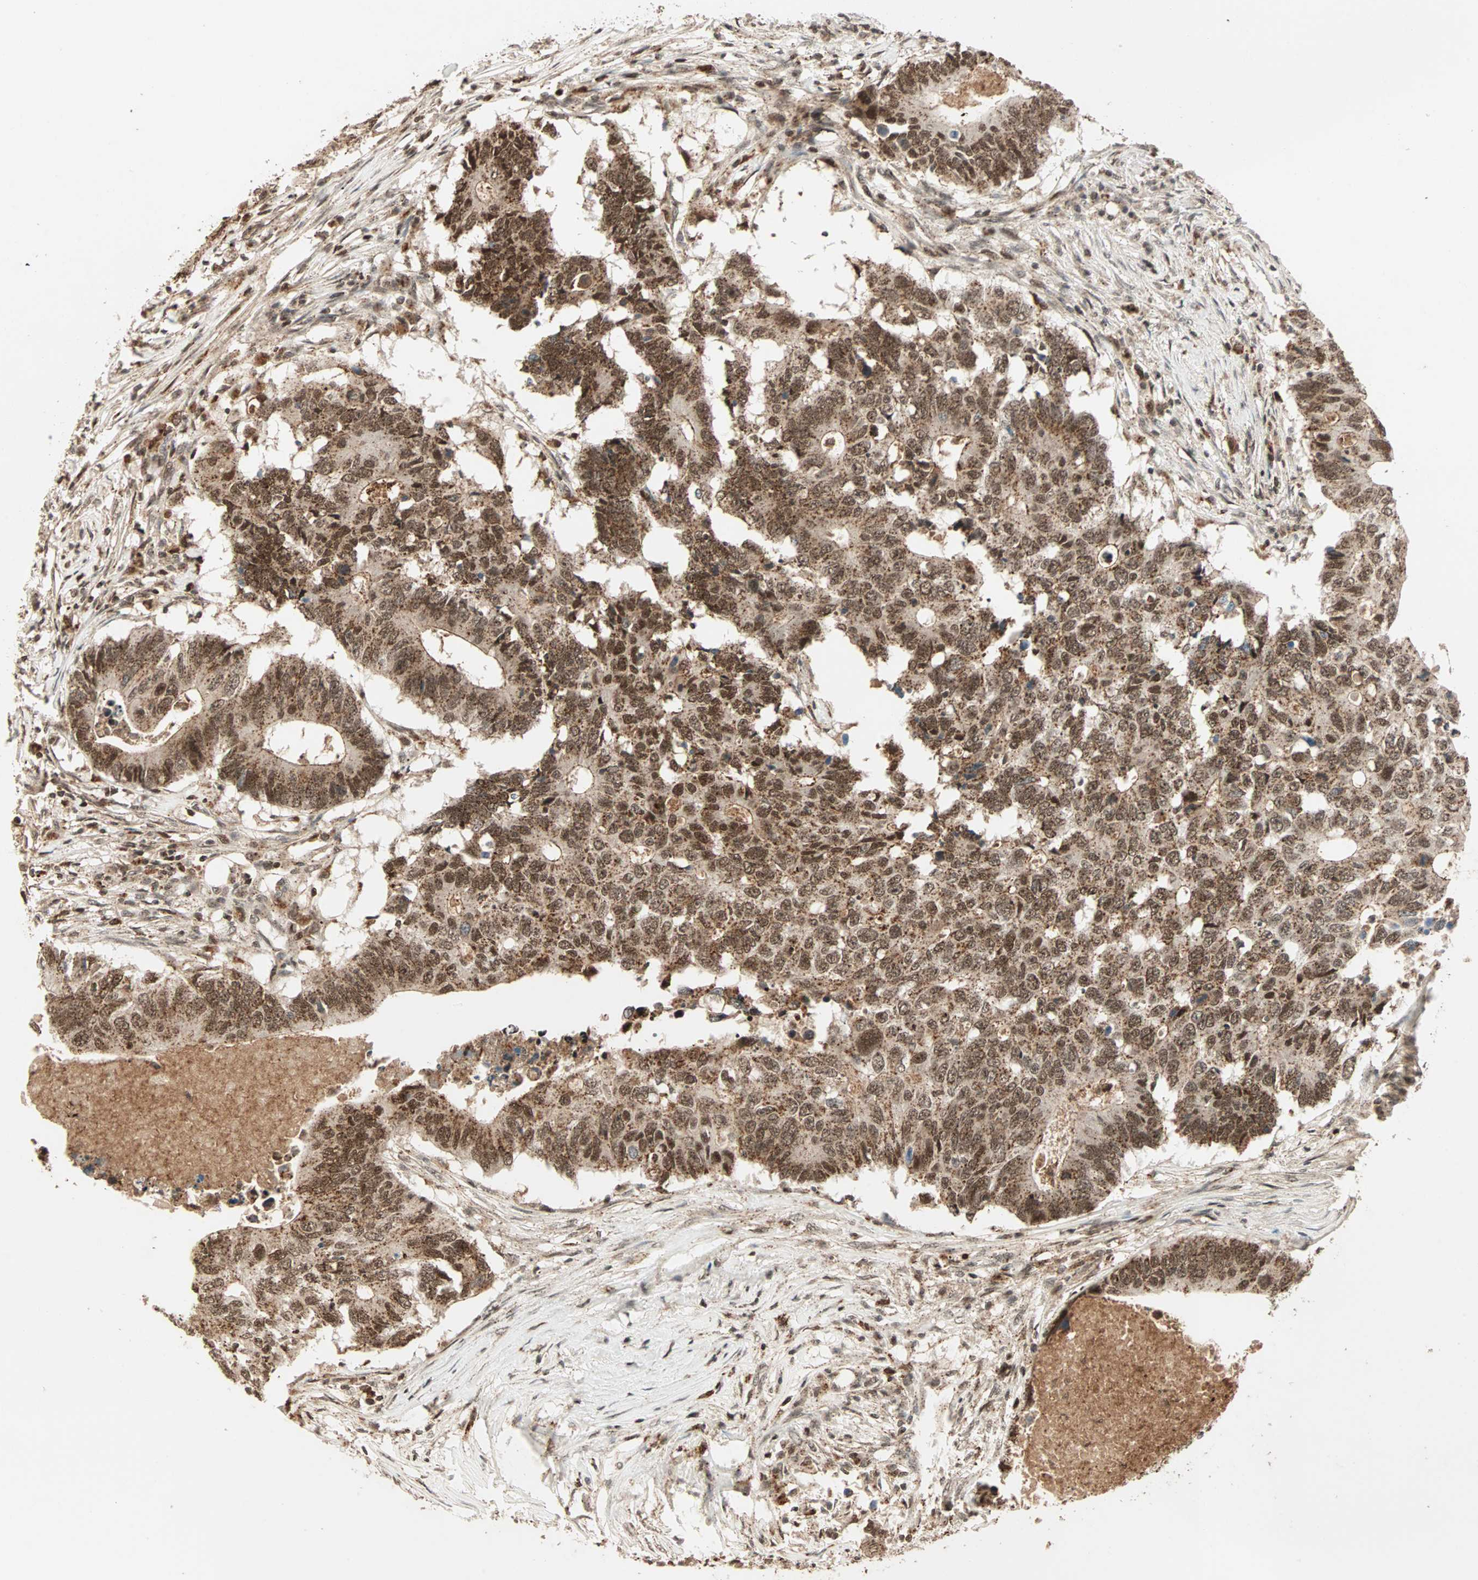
{"staining": {"intensity": "strong", "quantity": ">75%", "location": "cytoplasmic/membranous,nuclear"}, "tissue": "colorectal cancer", "cell_type": "Tumor cells", "image_type": "cancer", "snomed": [{"axis": "morphology", "description": "Adenocarcinoma, NOS"}, {"axis": "topography", "description": "Colon"}], "caption": "Colorectal cancer (adenocarcinoma) stained with DAB immunohistochemistry (IHC) shows high levels of strong cytoplasmic/membranous and nuclear expression in approximately >75% of tumor cells.", "gene": "ZBED9", "patient": {"sex": "male", "age": 71}}